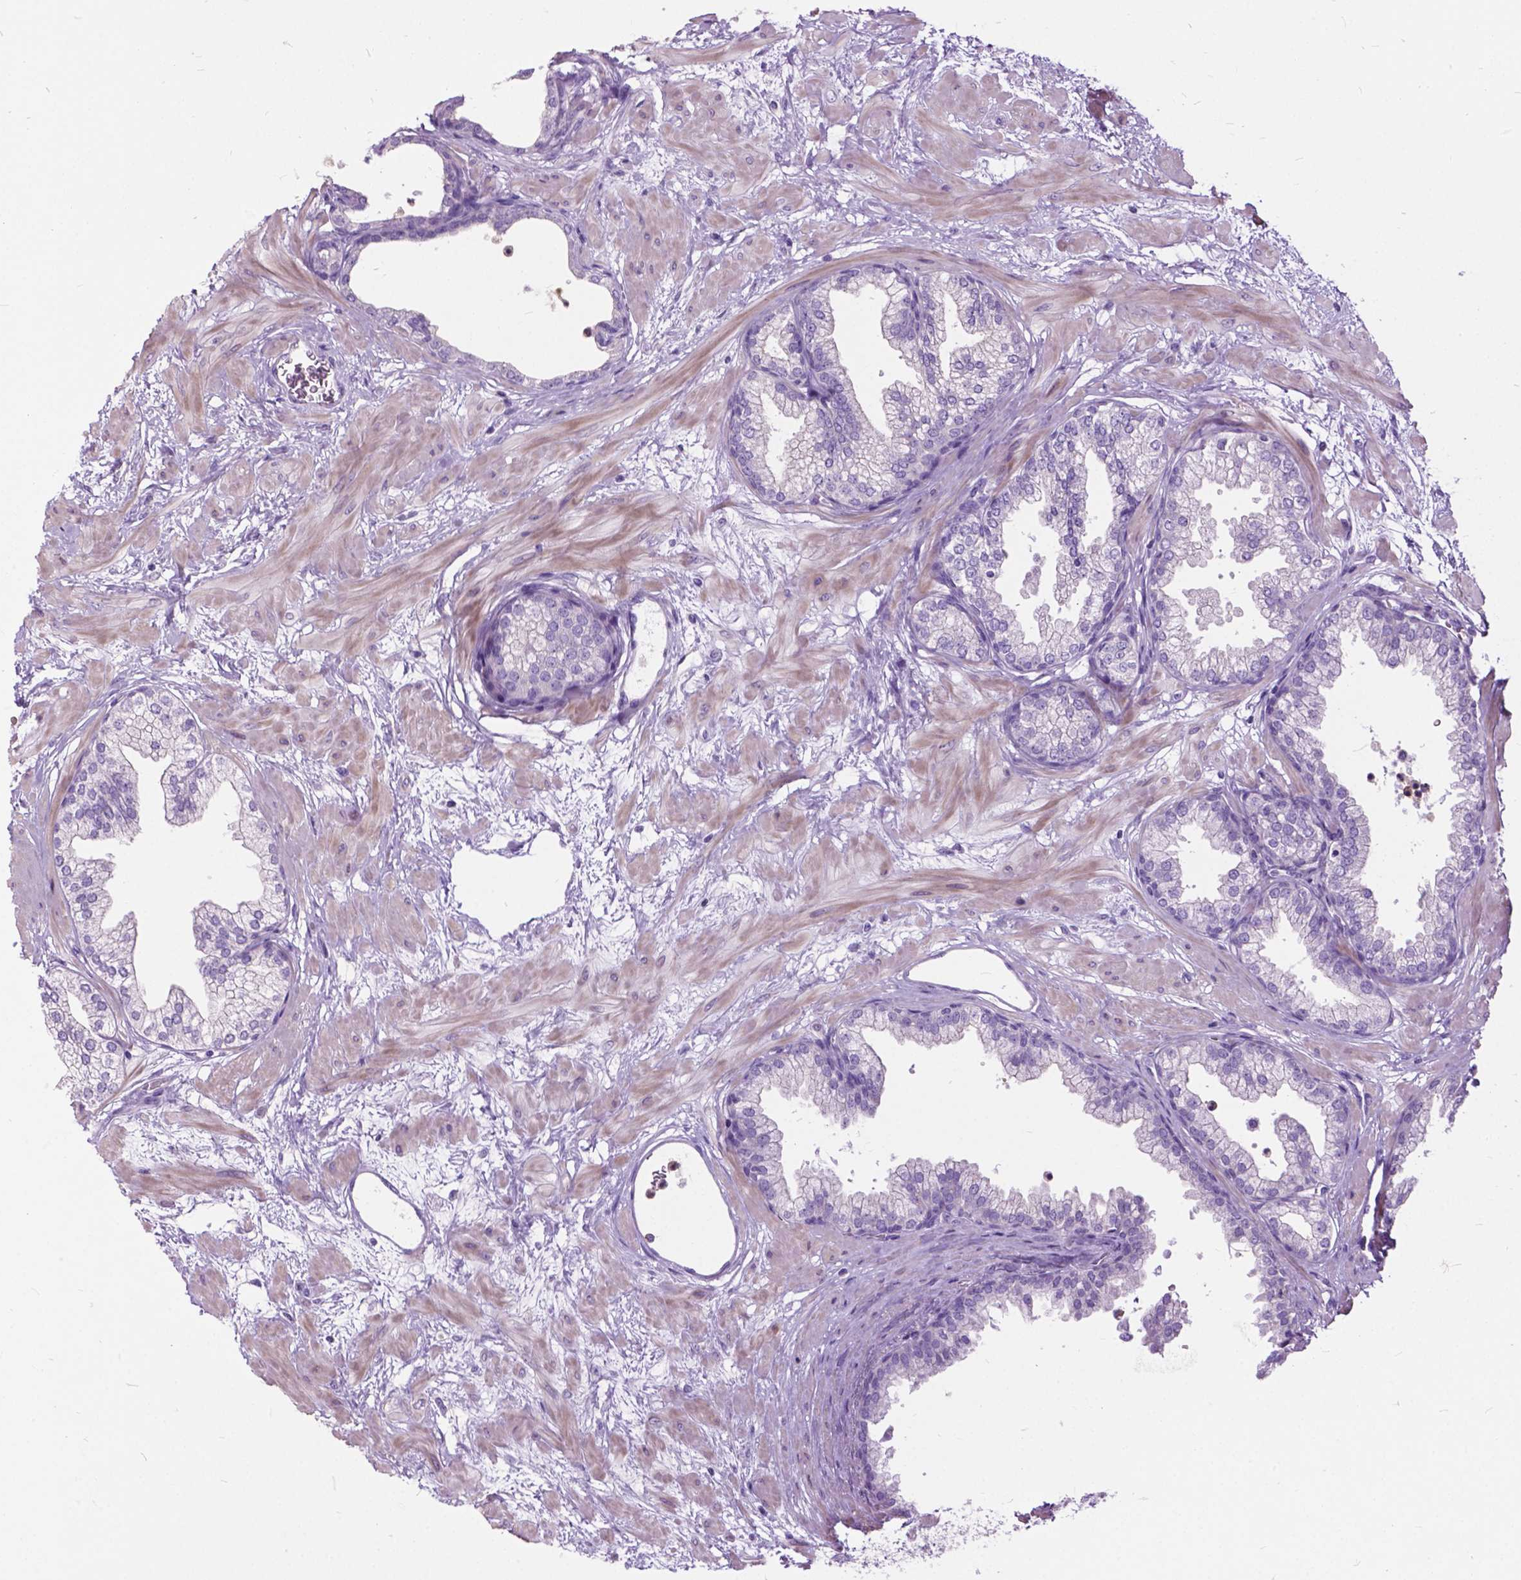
{"staining": {"intensity": "negative", "quantity": "none", "location": "none"}, "tissue": "prostate", "cell_type": "Glandular cells", "image_type": "normal", "snomed": [{"axis": "morphology", "description": "Normal tissue, NOS"}, {"axis": "topography", "description": "Prostate"}], "caption": "IHC of unremarkable human prostate exhibits no positivity in glandular cells. Nuclei are stained in blue.", "gene": "PRR35", "patient": {"sex": "male", "age": 37}}